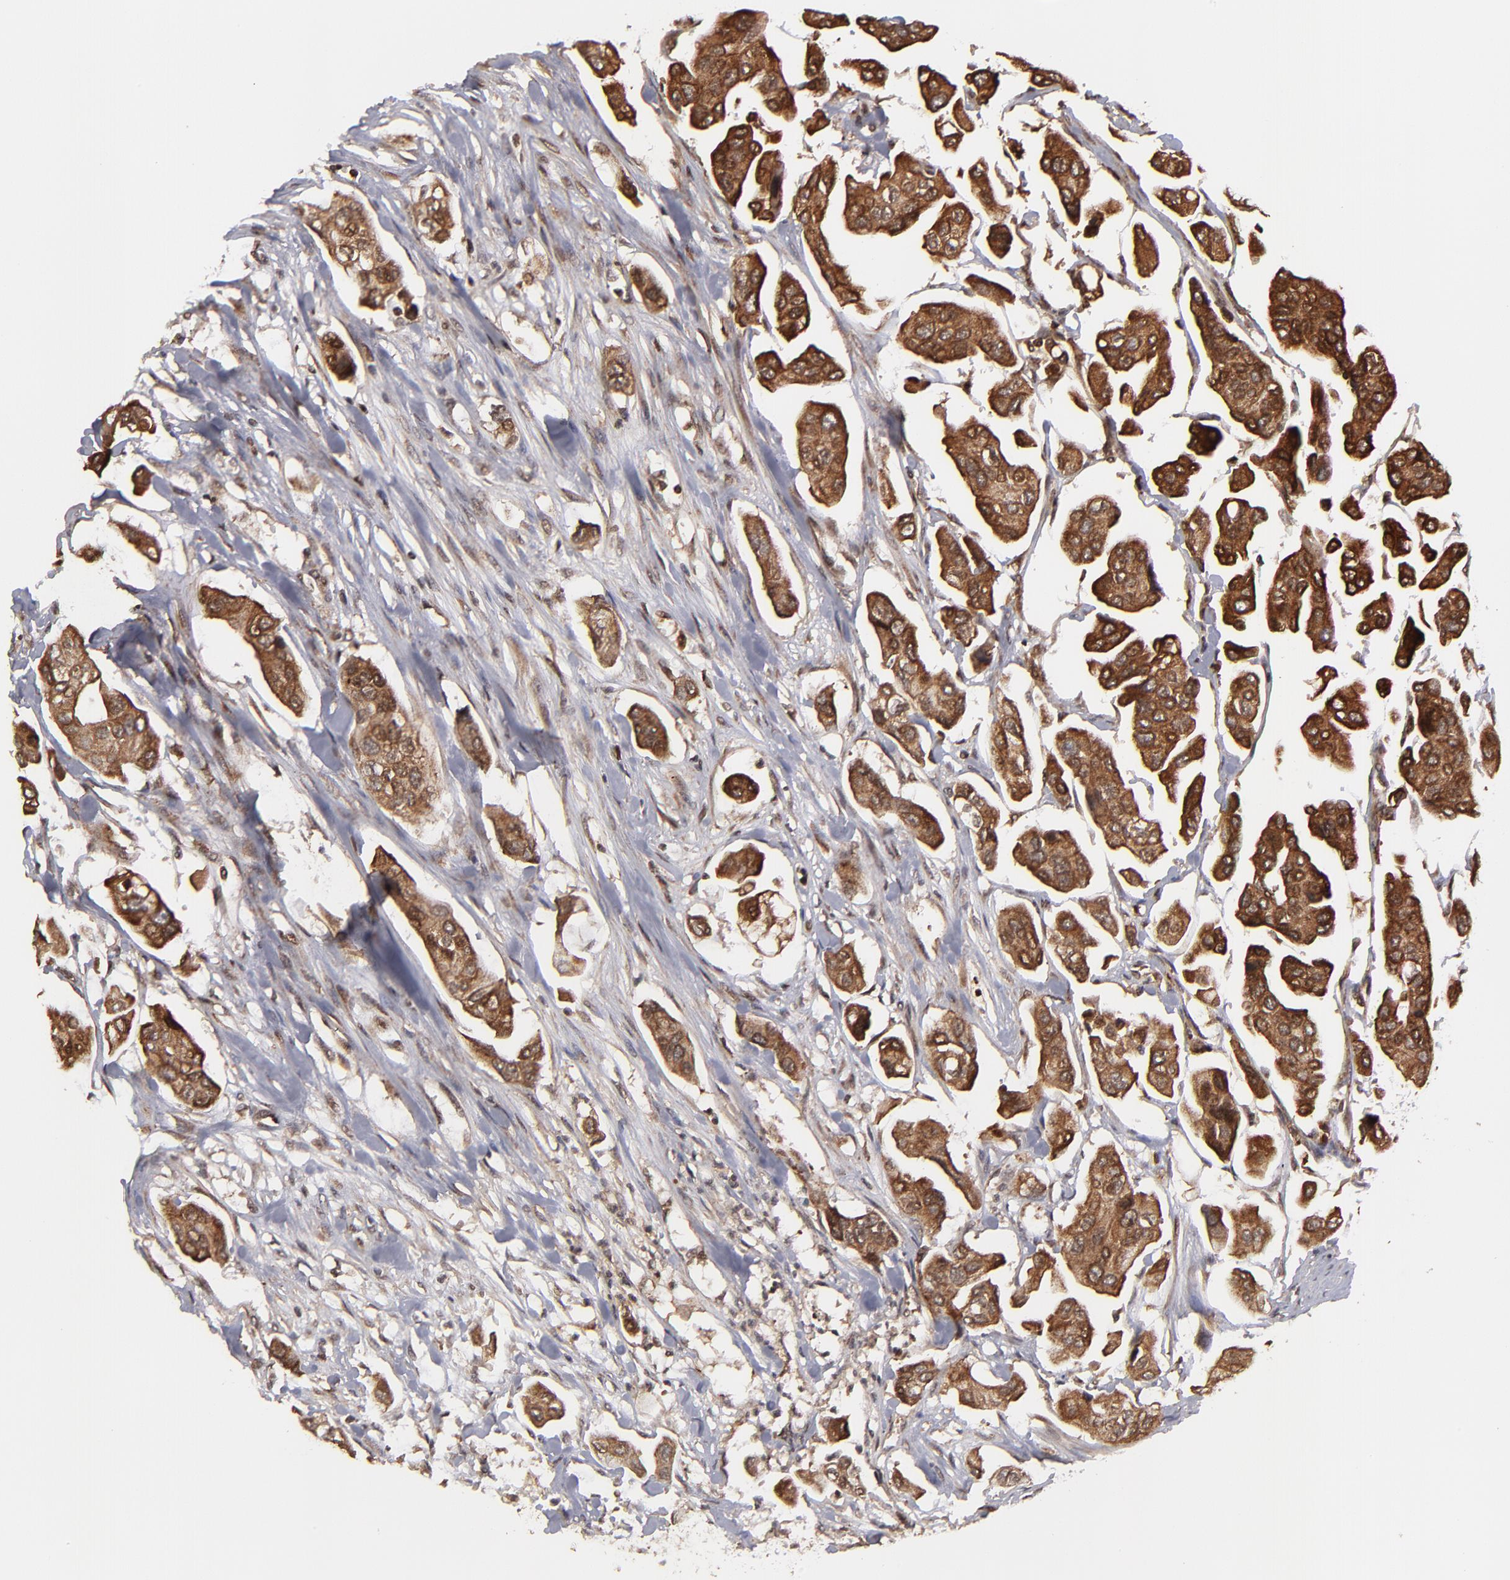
{"staining": {"intensity": "strong", "quantity": ">75%", "location": "cytoplasmic/membranous,nuclear"}, "tissue": "urothelial cancer", "cell_type": "Tumor cells", "image_type": "cancer", "snomed": [{"axis": "morphology", "description": "Adenocarcinoma, NOS"}, {"axis": "topography", "description": "Urinary bladder"}], "caption": "Protein analysis of adenocarcinoma tissue shows strong cytoplasmic/membranous and nuclear positivity in about >75% of tumor cells.", "gene": "RGS6", "patient": {"sex": "male", "age": 61}}